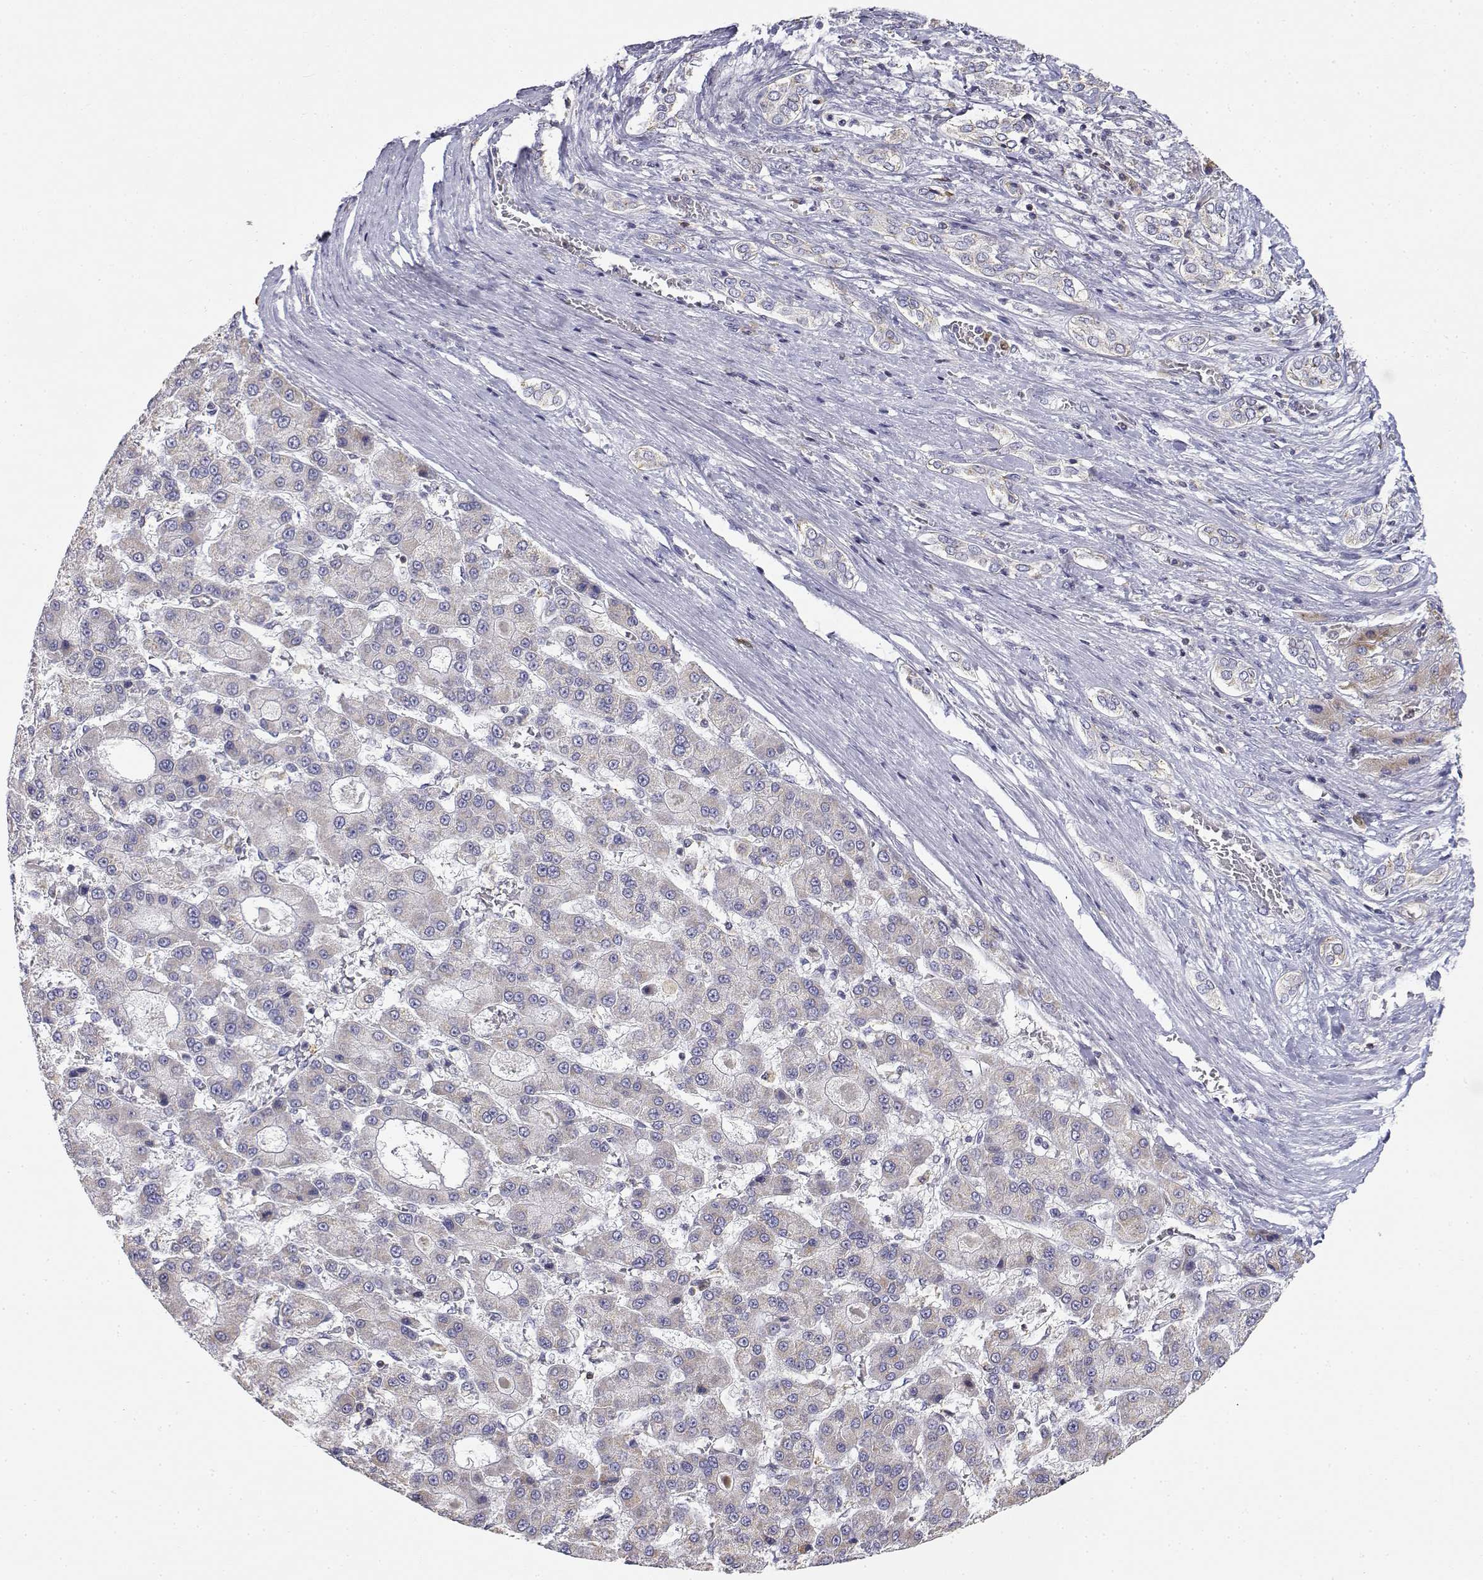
{"staining": {"intensity": "negative", "quantity": "none", "location": "none"}, "tissue": "liver cancer", "cell_type": "Tumor cells", "image_type": "cancer", "snomed": [{"axis": "morphology", "description": "Carcinoma, Hepatocellular, NOS"}, {"axis": "topography", "description": "Liver"}], "caption": "Liver cancer was stained to show a protein in brown. There is no significant positivity in tumor cells. (DAB IHC with hematoxylin counter stain).", "gene": "ADA", "patient": {"sex": "male", "age": 70}}